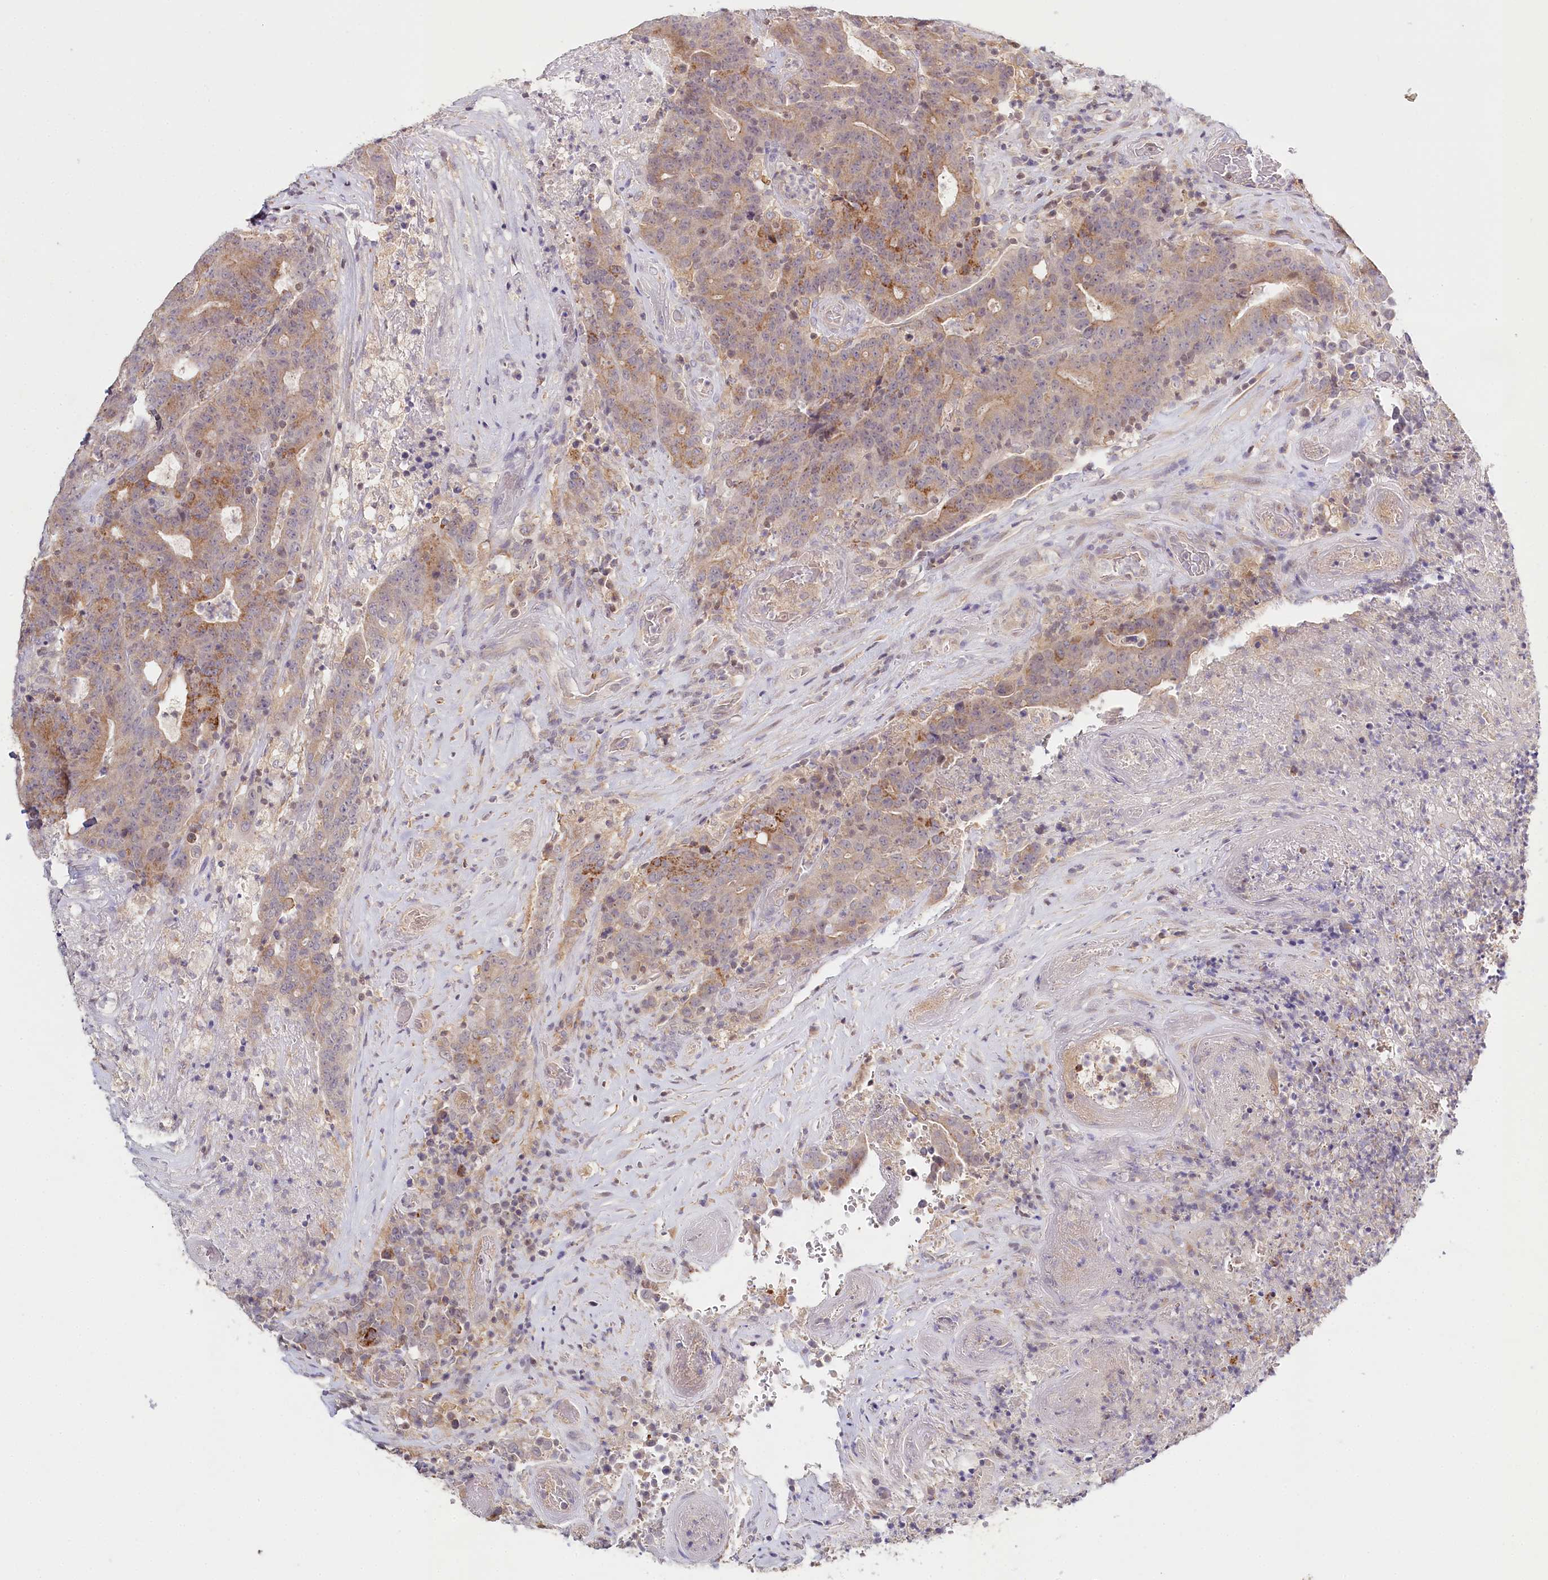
{"staining": {"intensity": "weak", "quantity": "25%-75%", "location": "cytoplasmic/membranous"}, "tissue": "colorectal cancer", "cell_type": "Tumor cells", "image_type": "cancer", "snomed": [{"axis": "morphology", "description": "Adenocarcinoma, NOS"}, {"axis": "topography", "description": "Colon"}], "caption": "A histopathology image of human colorectal adenocarcinoma stained for a protein reveals weak cytoplasmic/membranous brown staining in tumor cells. (DAB (3,3'-diaminobenzidine) IHC, brown staining for protein, blue staining for nuclei).", "gene": "DAPK1", "patient": {"sex": "female", "age": 75}}